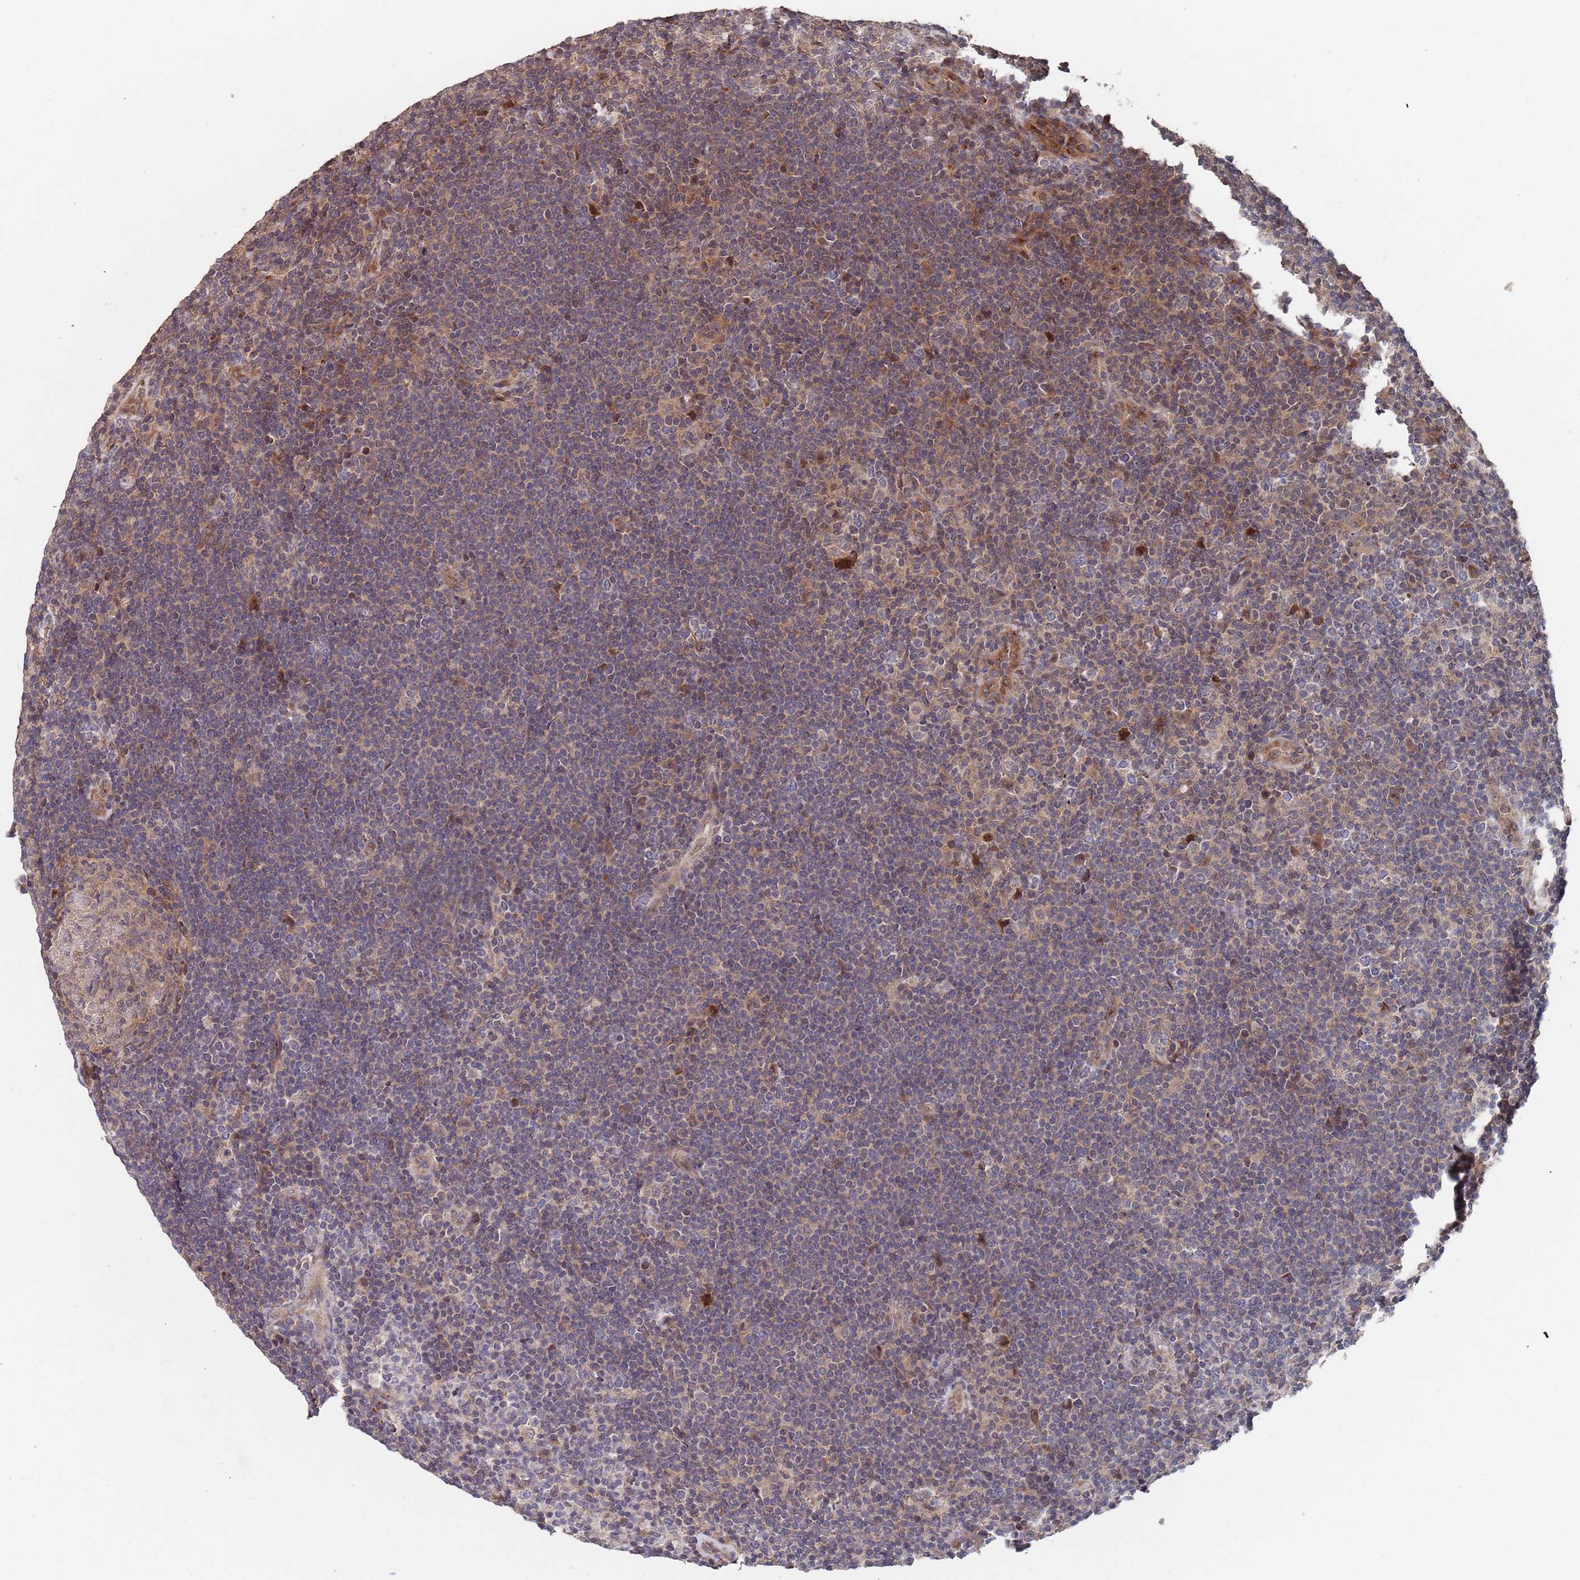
{"staining": {"intensity": "weak", "quantity": "<25%", "location": "cytoplasmic/membranous"}, "tissue": "lymphoma", "cell_type": "Tumor cells", "image_type": "cancer", "snomed": [{"axis": "morphology", "description": "Hodgkin's disease, NOS"}, {"axis": "topography", "description": "Lymph node"}], "caption": "This is a histopathology image of IHC staining of lymphoma, which shows no staining in tumor cells. (DAB IHC visualized using brightfield microscopy, high magnification).", "gene": "UNC45A", "patient": {"sex": "female", "age": 57}}